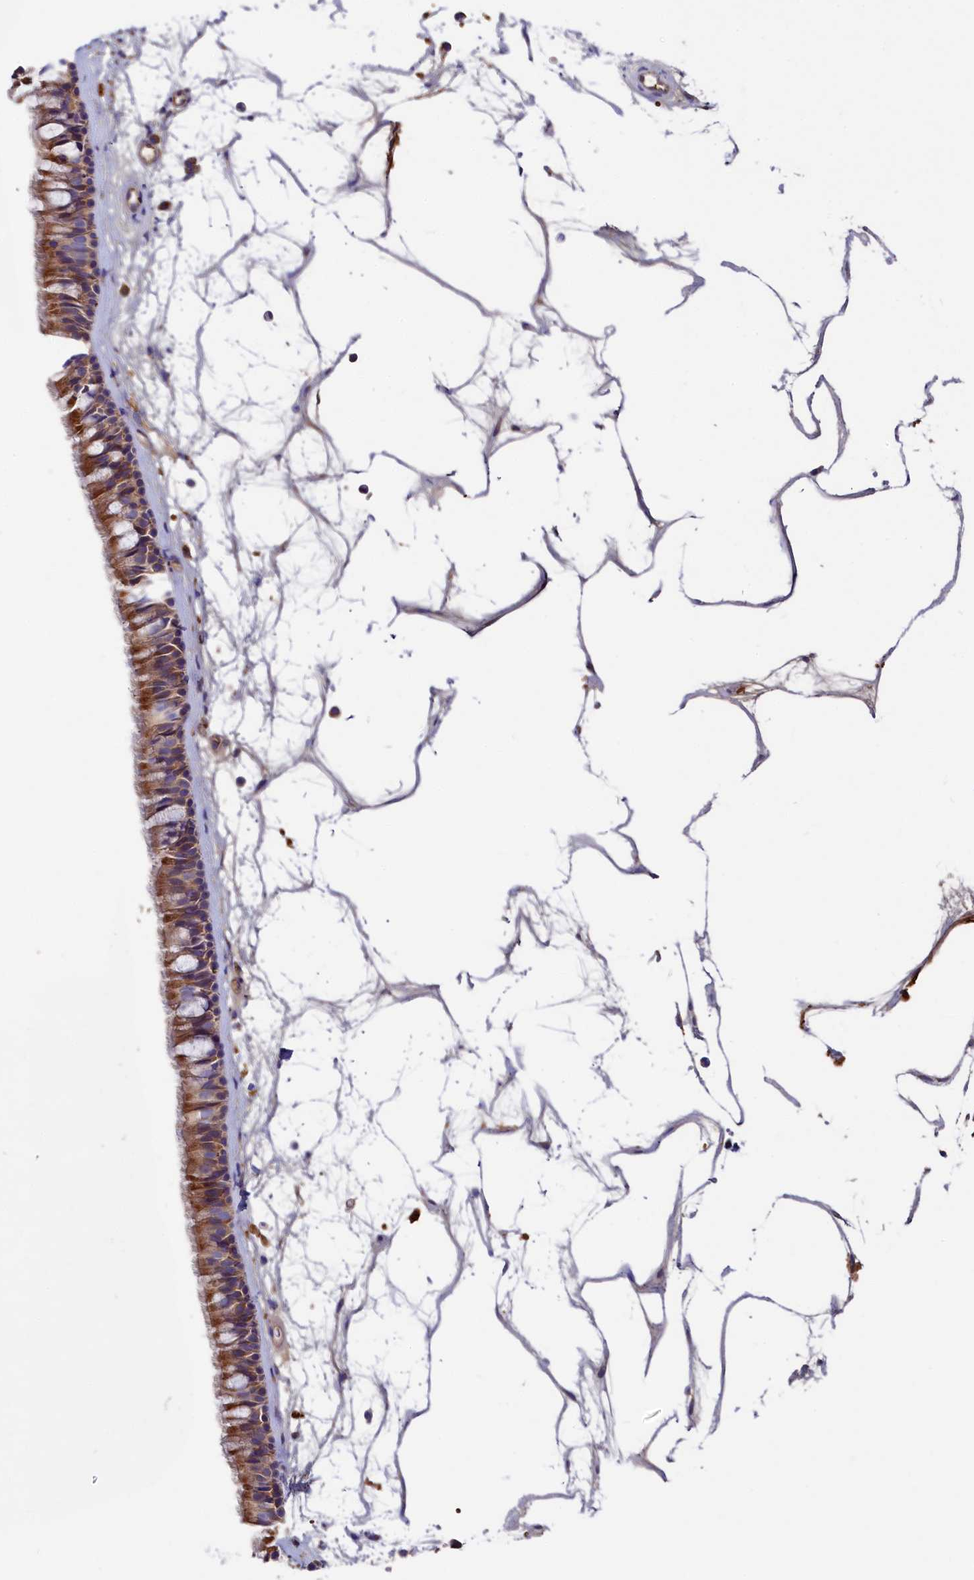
{"staining": {"intensity": "moderate", "quantity": ">75%", "location": "cytoplasmic/membranous"}, "tissue": "nasopharynx", "cell_type": "Respiratory epithelial cells", "image_type": "normal", "snomed": [{"axis": "morphology", "description": "Normal tissue, NOS"}, {"axis": "topography", "description": "Nasopharynx"}], "caption": "Immunohistochemistry (IHC) staining of unremarkable nasopharynx, which reveals medium levels of moderate cytoplasmic/membranous positivity in about >75% of respiratory epithelial cells indicating moderate cytoplasmic/membranous protein positivity. The staining was performed using DAB (3,3'-diaminobenzidine) (brown) for protein detection and nuclei were counterstained in hematoxylin (blue).", "gene": "SEC31B", "patient": {"sex": "male", "age": 64}}